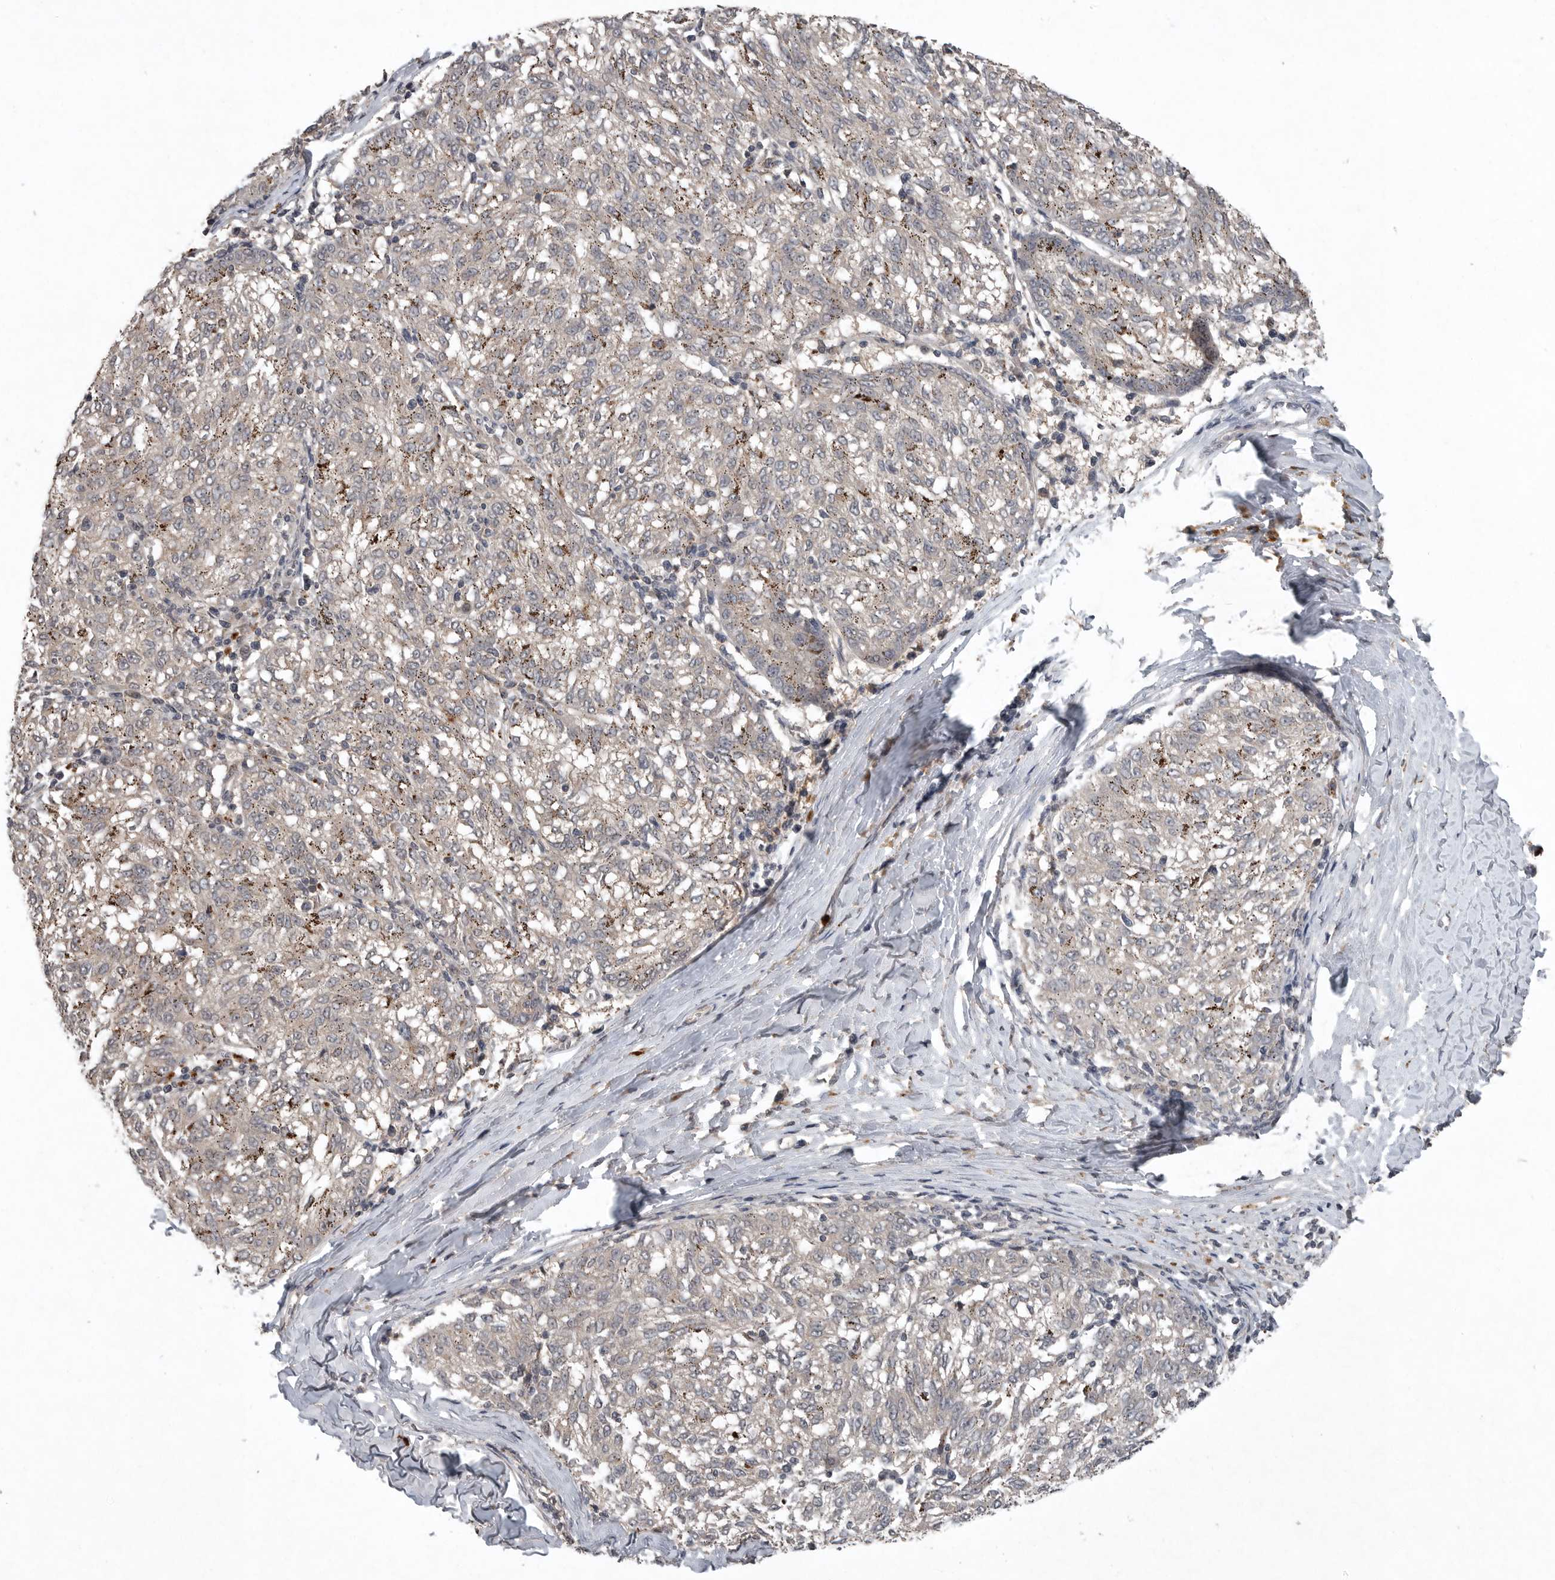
{"staining": {"intensity": "weak", "quantity": ">75%", "location": "cytoplasmic/membranous"}, "tissue": "melanoma", "cell_type": "Tumor cells", "image_type": "cancer", "snomed": [{"axis": "morphology", "description": "Malignant melanoma, NOS"}, {"axis": "topography", "description": "Skin"}], "caption": "Immunohistochemistry (IHC) of melanoma demonstrates low levels of weak cytoplasmic/membranous positivity in approximately >75% of tumor cells.", "gene": "SCP2", "patient": {"sex": "female", "age": 72}}